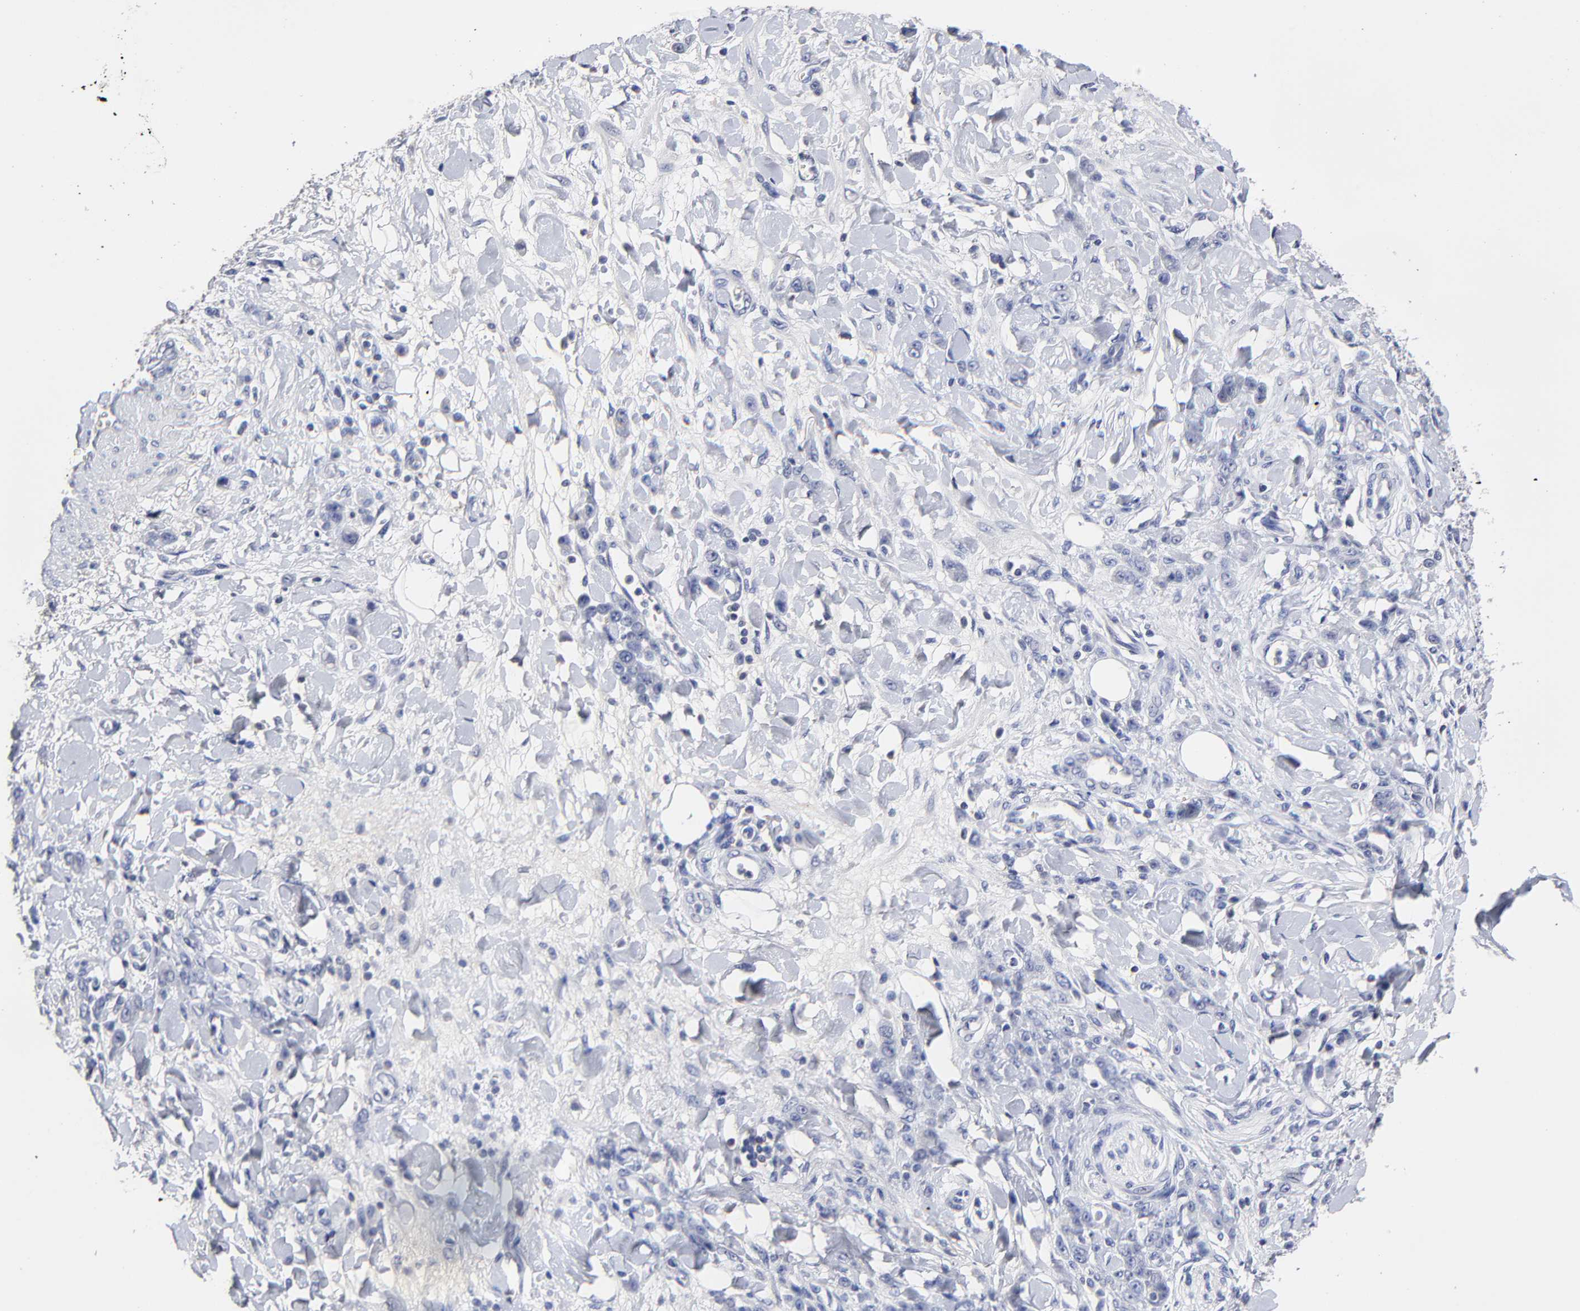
{"staining": {"intensity": "negative", "quantity": "none", "location": "none"}, "tissue": "stomach cancer", "cell_type": "Tumor cells", "image_type": "cancer", "snomed": [{"axis": "morphology", "description": "Normal tissue, NOS"}, {"axis": "morphology", "description": "Adenocarcinoma, NOS"}, {"axis": "topography", "description": "Stomach"}], "caption": "Immunohistochemistry (IHC) histopathology image of neoplastic tissue: human stomach cancer (adenocarcinoma) stained with DAB (3,3'-diaminobenzidine) shows no significant protein positivity in tumor cells.", "gene": "TRAT1", "patient": {"sex": "male", "age": 82}}